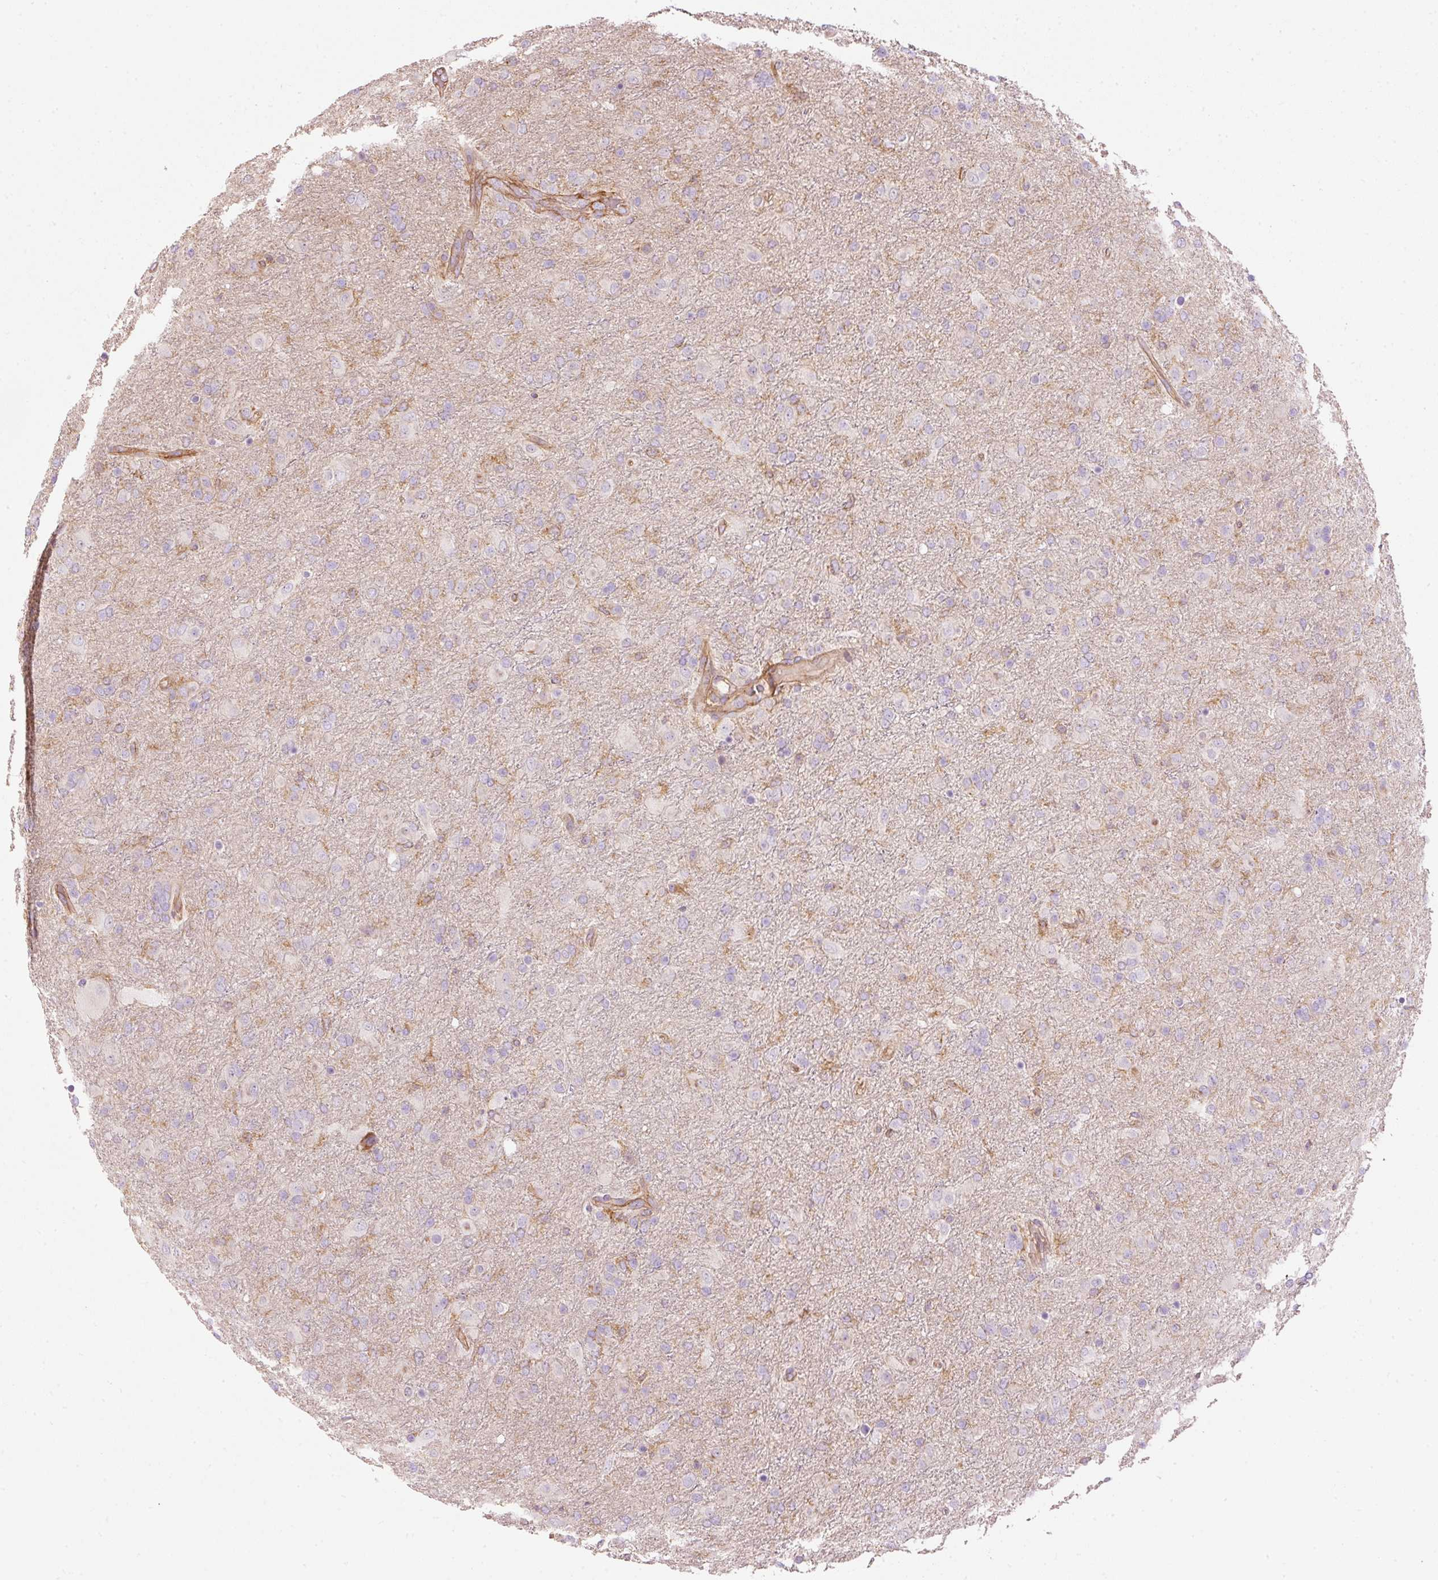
{"staining": {"intensity": "negative", "quantity": "none", "location": "none"}, "tissue": "glioma", "cell_type": "Tumor cells", "image_type": "cancer", "snomed": [{"axis": "morphology", "description": "Glioma, malignant, Low grade"}, {"axis": "topography", "description": "Brain"}], "caption": "Histopathology image shows no significant protein positivity in tumor cells of malignant low-grade glioma.", "gene": "SIPA1", "patient": {"sex": "male", "age": 65}}